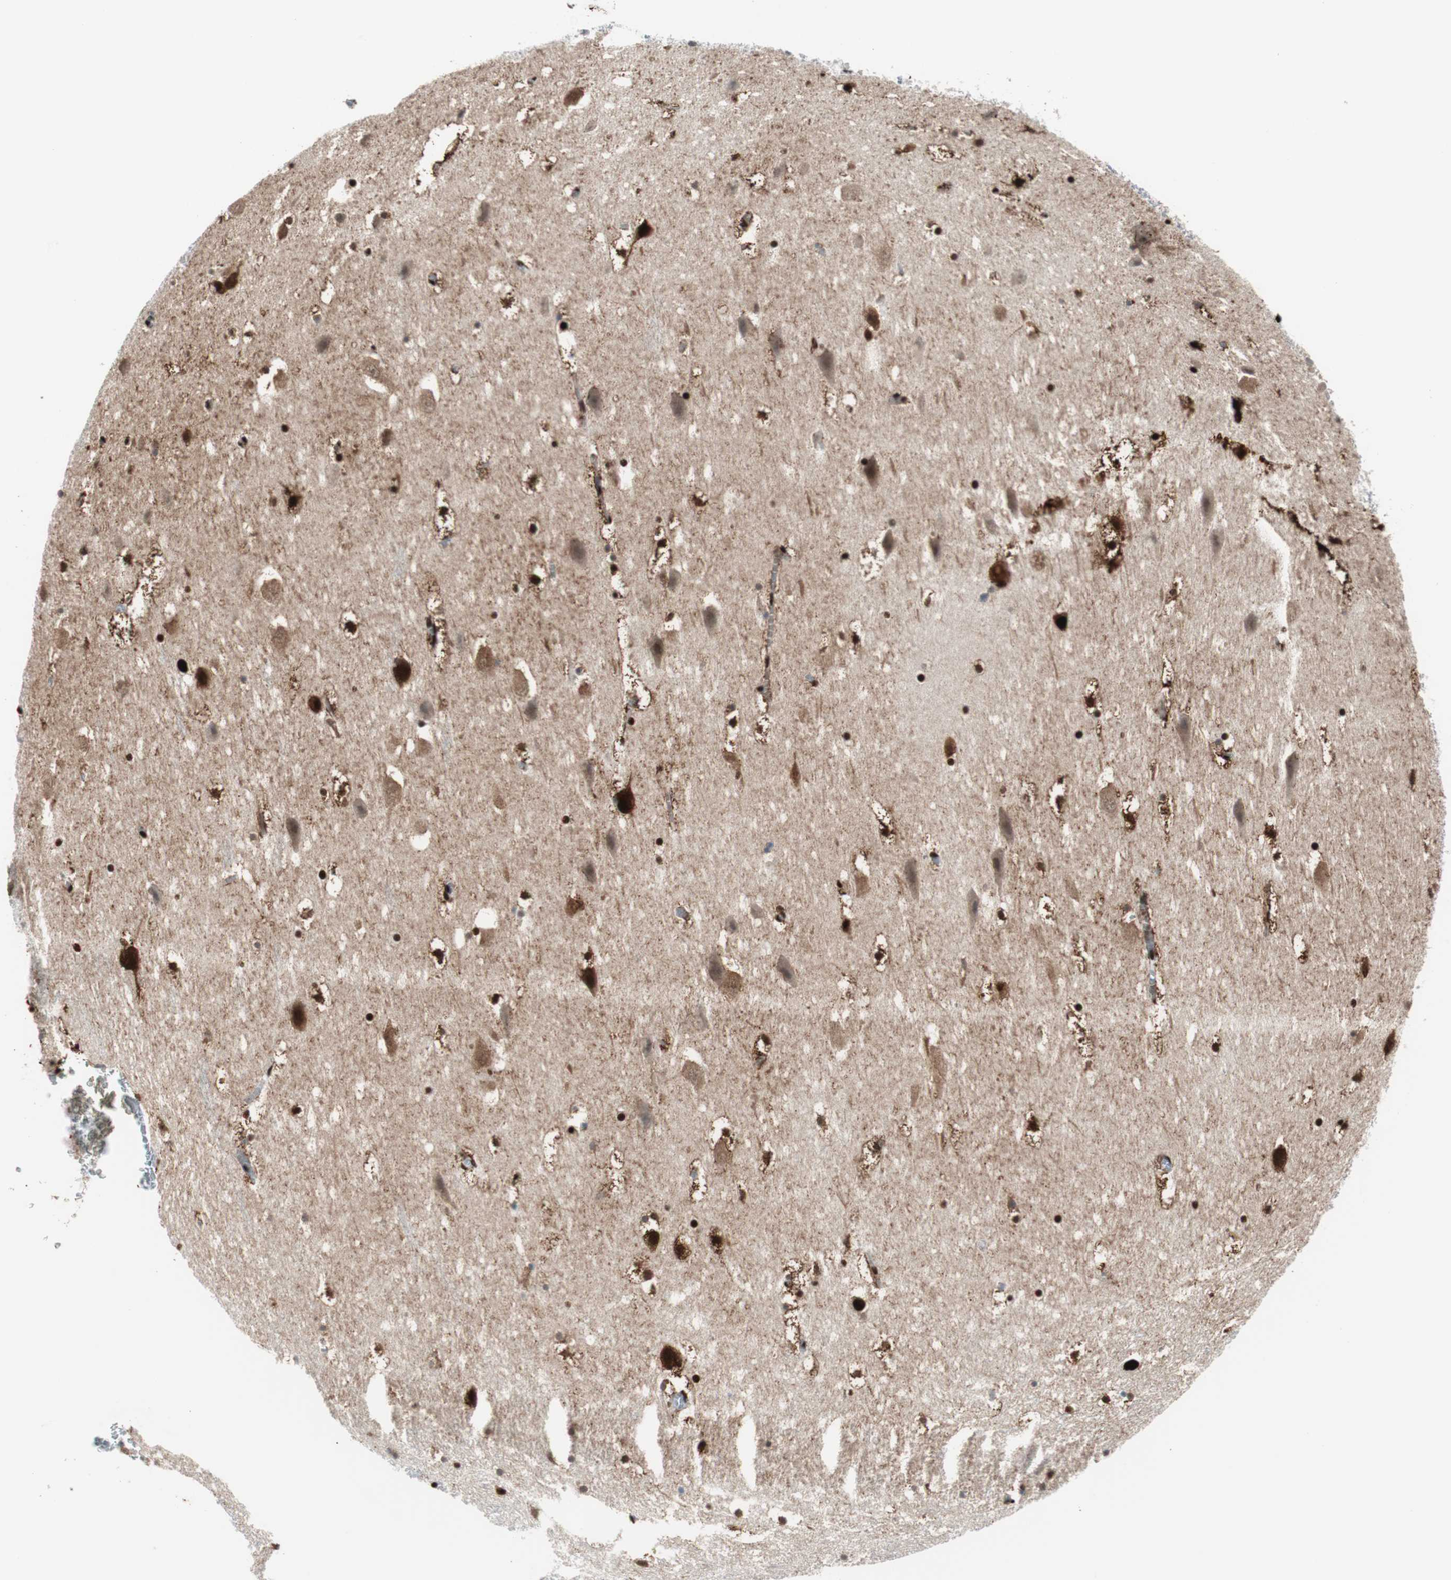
{"staining": {"intensity": "strong", "quantity": ">75%", "location": "nuclear"}, "tissue": "hippocampus", "cell_type": "Glial cells", "image_type": "normal", "snomed": [{"axis": "morphology", "description": "Normal tissue, NOS"}, {"axis": "topography", "description": "Hippocampus"}], "caption": "The immunohistochemical stain labels strong nuclear positivity in glial cells of normal hippocampus.", "gene": "PSME3", "patient": {"sex": "male", "age": 45}}